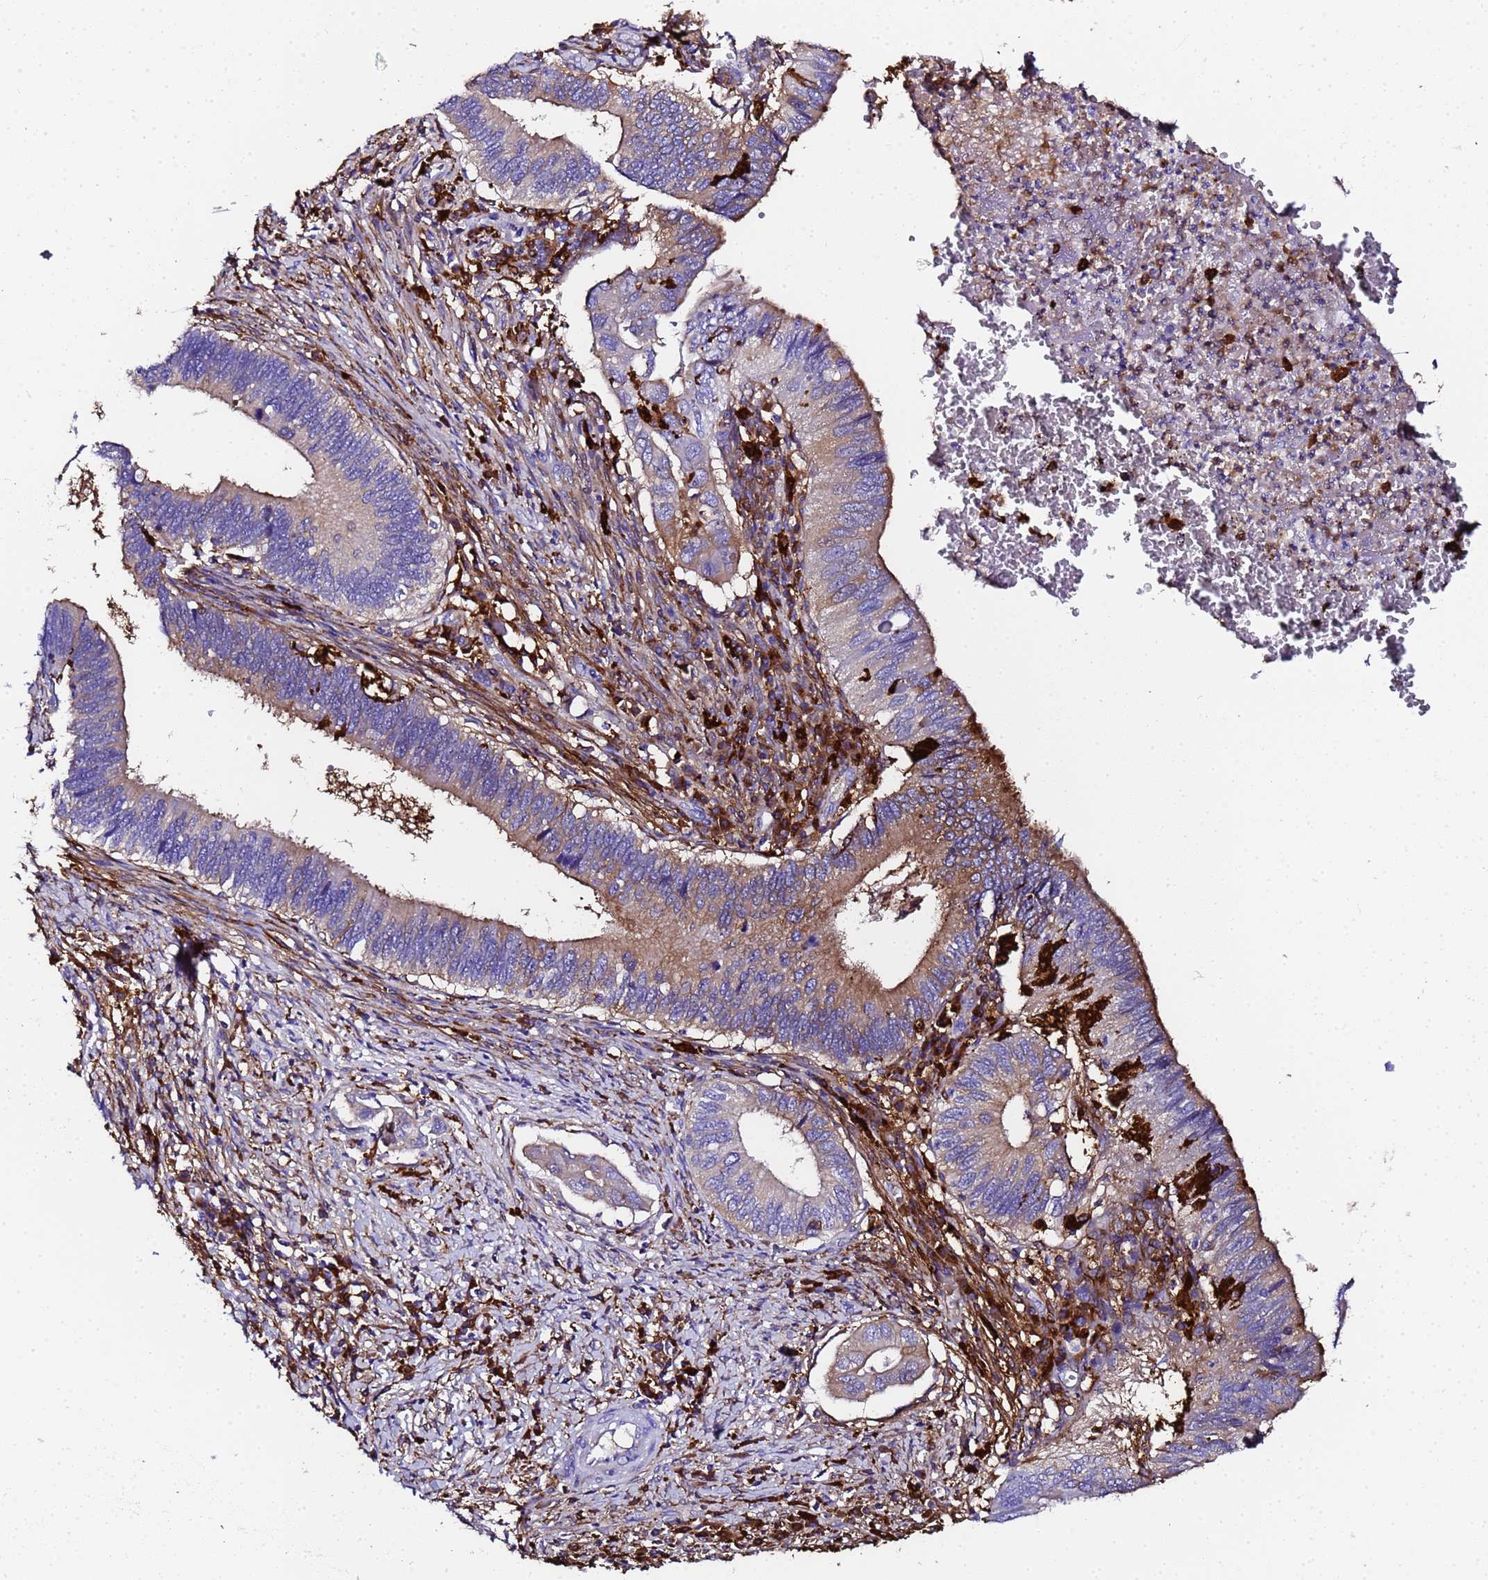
{"staining": {"intensity": "moderate", "quantity": "<25%", "location": "cytoplasmic/membranous"}, "tissue": "cervical cancer", "cell_type": "Tumor cells", "image_type": "cancer", "snomed": [{"axis": "morphology", "description": "Adenocarcinoma, NOS"}, {"axis": "topography", "description": "Cervix"}], "caption": "Moderate cytoplasmic/membranous protein staining is appreciated in about <25% of tumor cells in cervical adenocarcinoma. The staining is performed using DAB (3,3'-diaminobenzidine) brown chromogen to label protein expression. The nuclei are counter-stained blue using hematoxylin.", "gene": "FTL", "patient": {"sex": "female", "age": 42}}